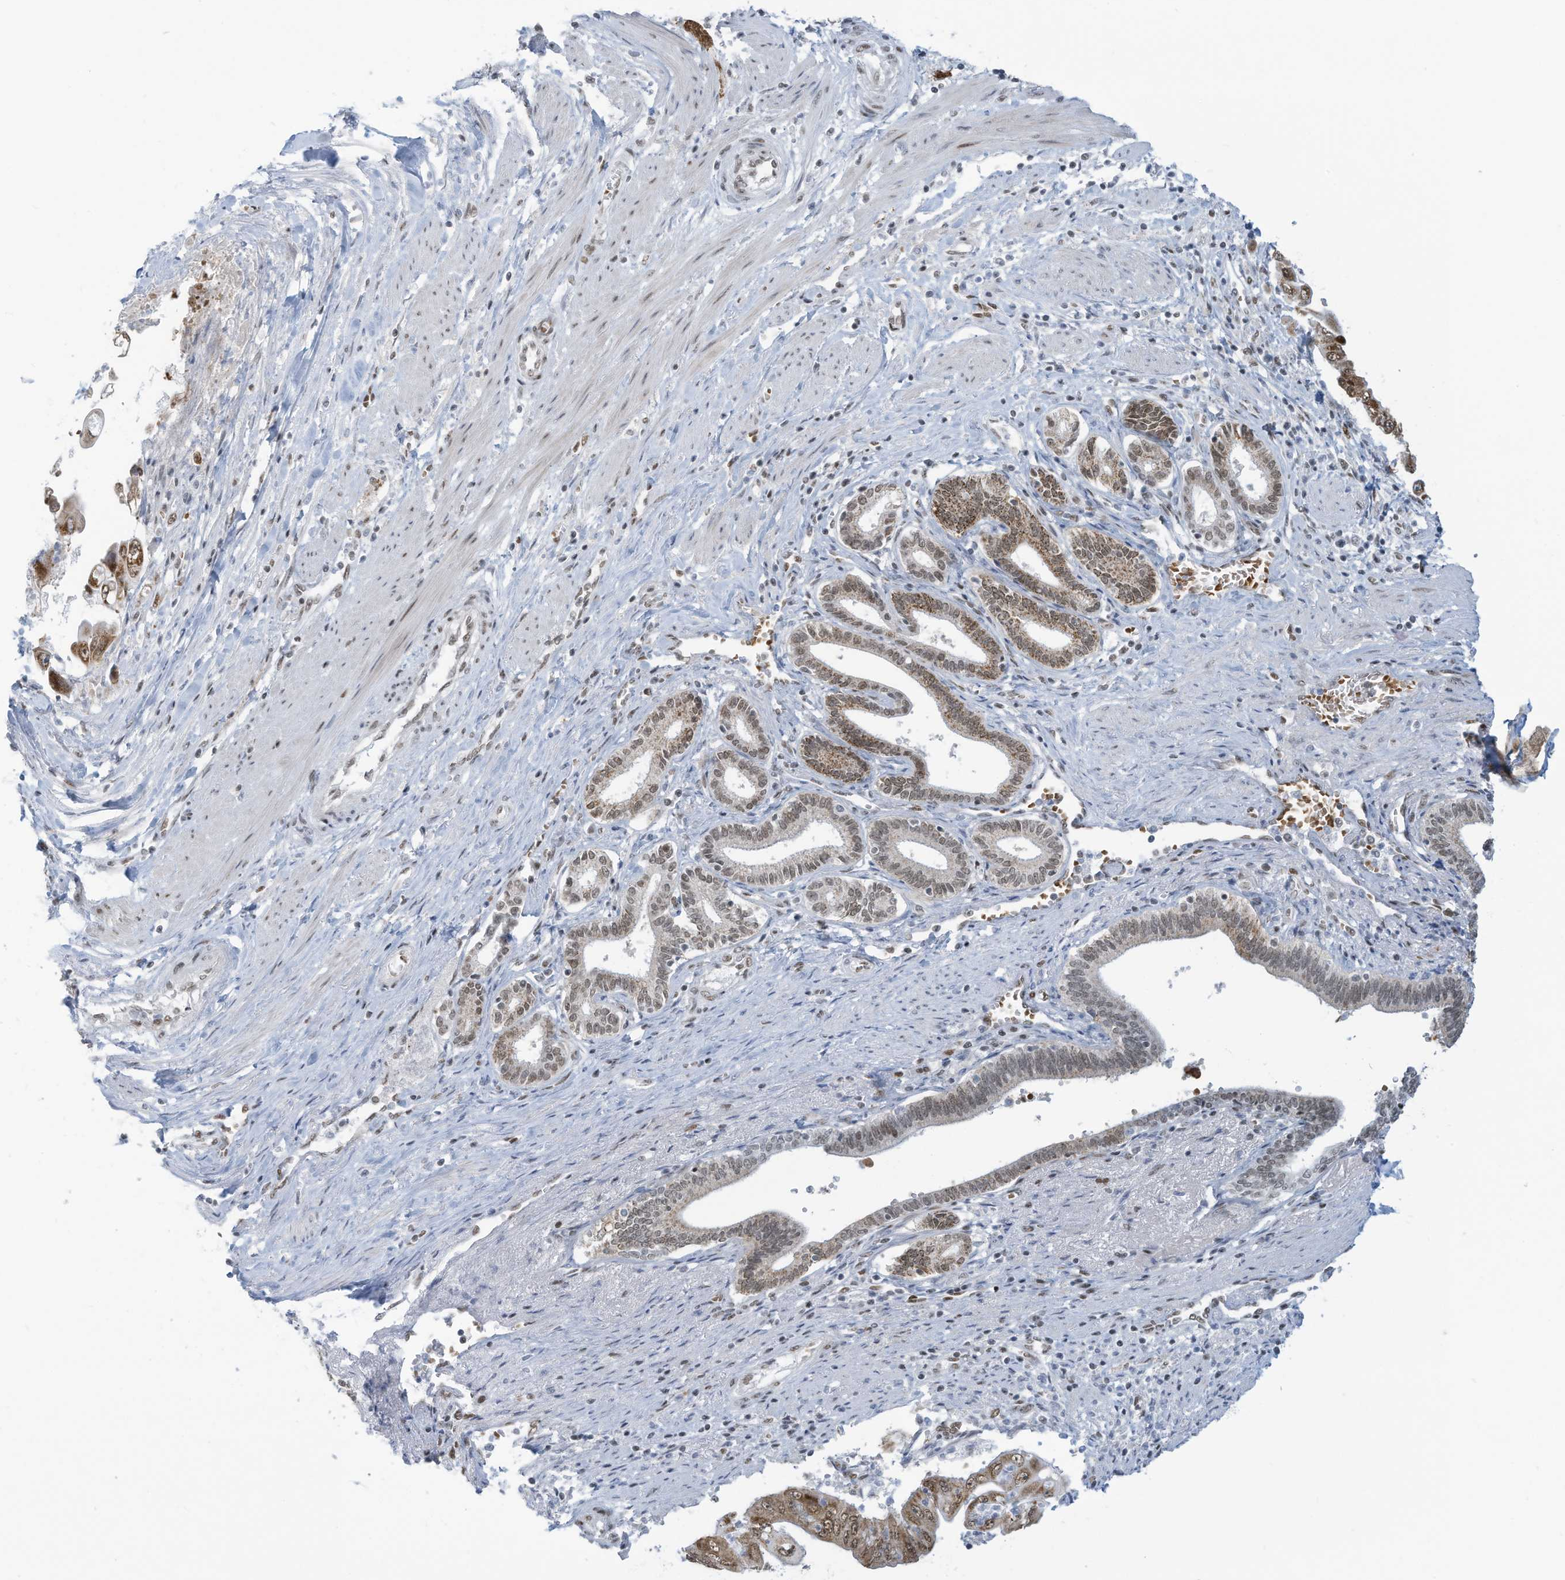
{"staining": {"intensity": "moderate", "quantity": ">75%", "location": "cytoplasmic/membranous,nuclear"}, "tissue": "pancreatic cancer", "cell_type": "Tumor cells", "image_type": "cancer", "snomed": [{"axis": "morphology", "description": "Adenocarcinoma, NOS"}, {"axis": "topography", "description": "Pancreas"}], "caption": "This photomicrograph demonstrates immunohistochemistry (IHC) staining of human adenocarcinoma (pancreatic), with medium moderate cytoplasmic/membranous and nuclear positivity in about >75% of tumor cells.", "gene": "ECT2L", "patient": {"sex": "female", "age": 77}}